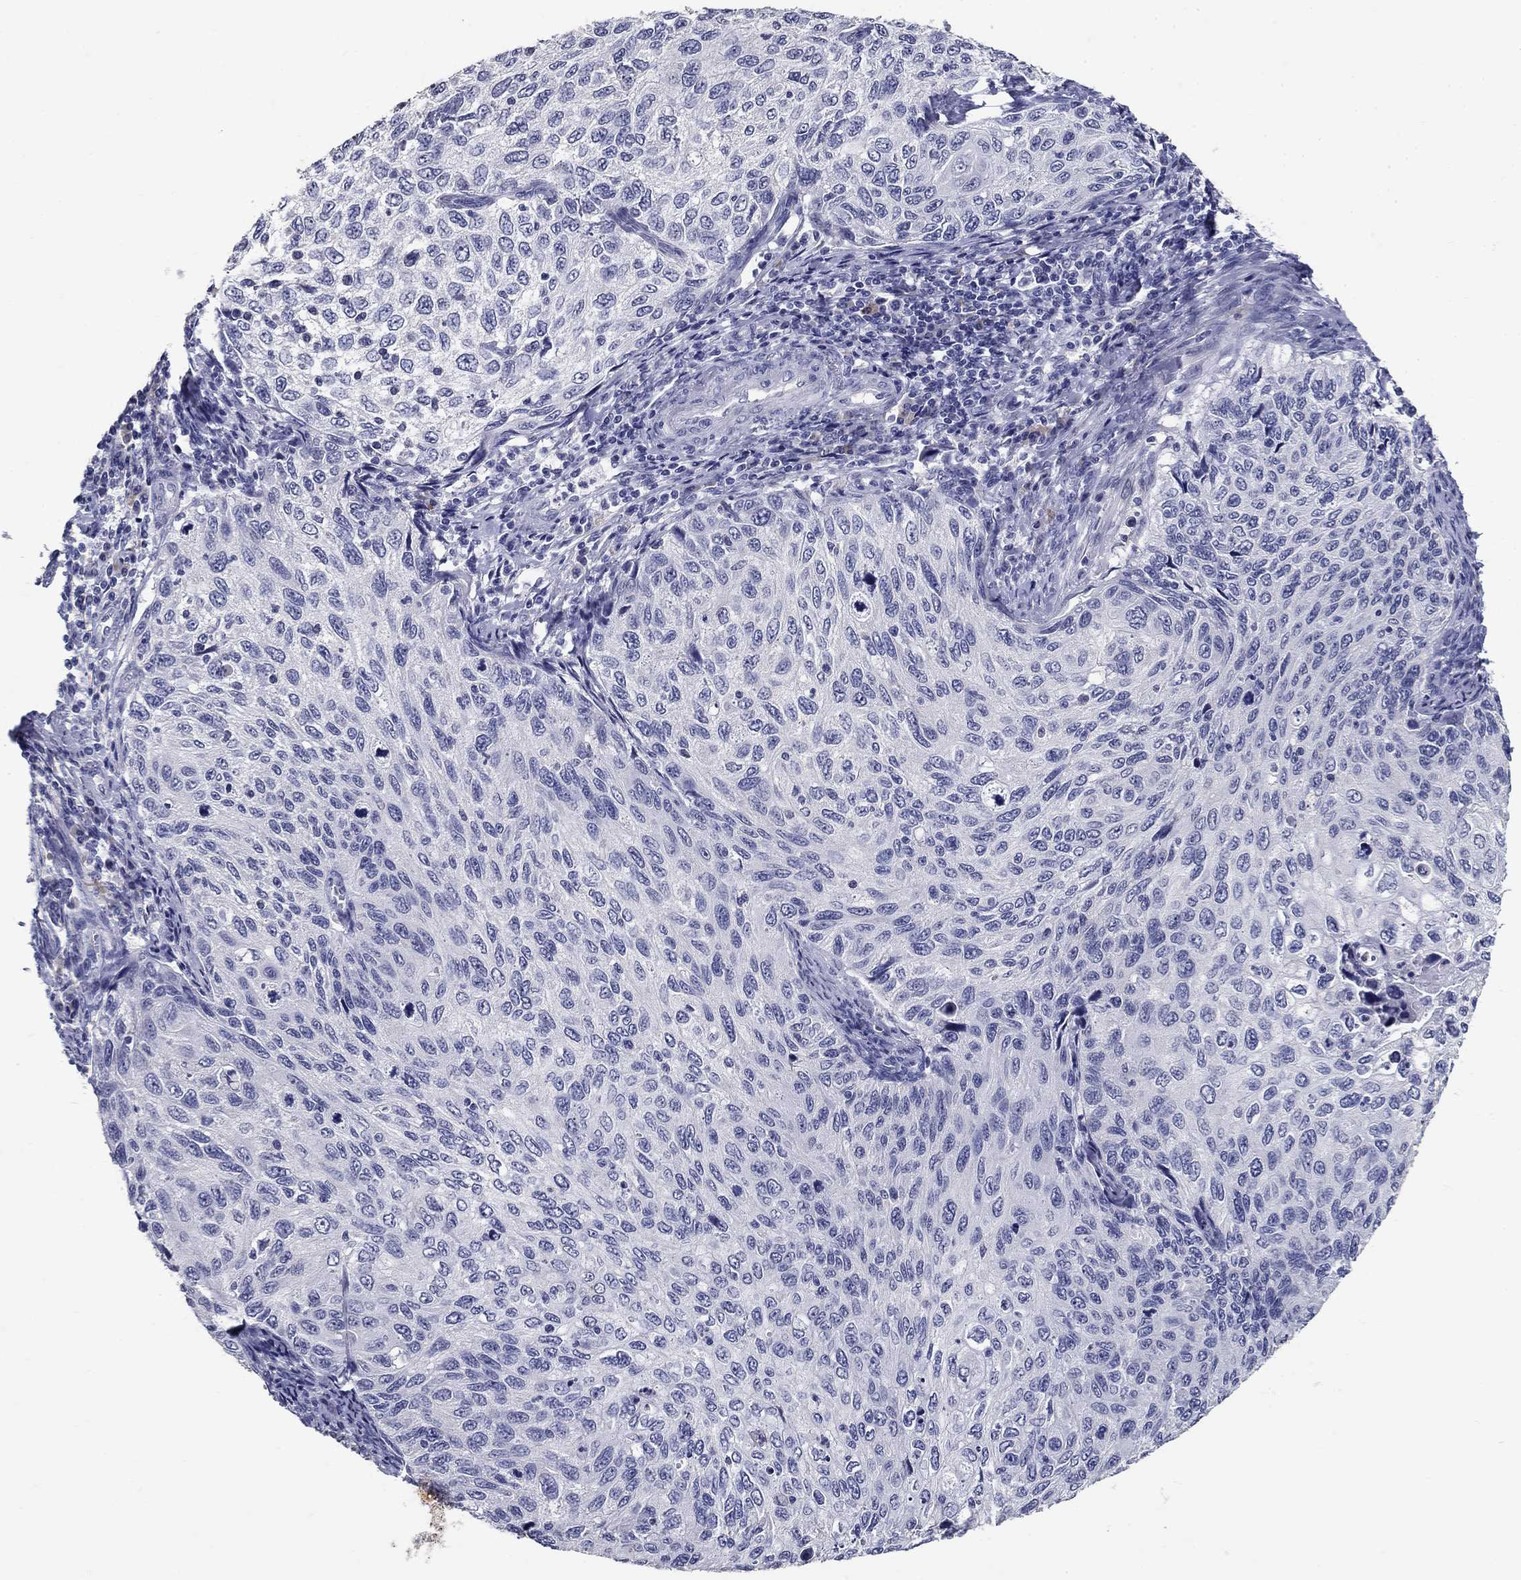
{"staining": {"intensity": "negative", "quantity": "none", "location": "none"}, "tissue": "cervical cancer", "cell_type": "Tumor cells", "image_type": "cancer", "snomed": [{"axis": "morphology", "description": "Squamous cell carcinoma, NOS"}, {"axis": "topography", "description": "Cervix"}], "caption": "The histopathology image shows no significant expression in tumor cells of squamous cell carcinoma (cervical). Brightfield microscopy of immunohistochemistry (IHC) stained with DAB (3,3'-diaminobenzidine) (brown) and hematoxylin (blue), captured at high magnification.", "gene": "POMC", "patient": {"sex": "female", "age": 70}}